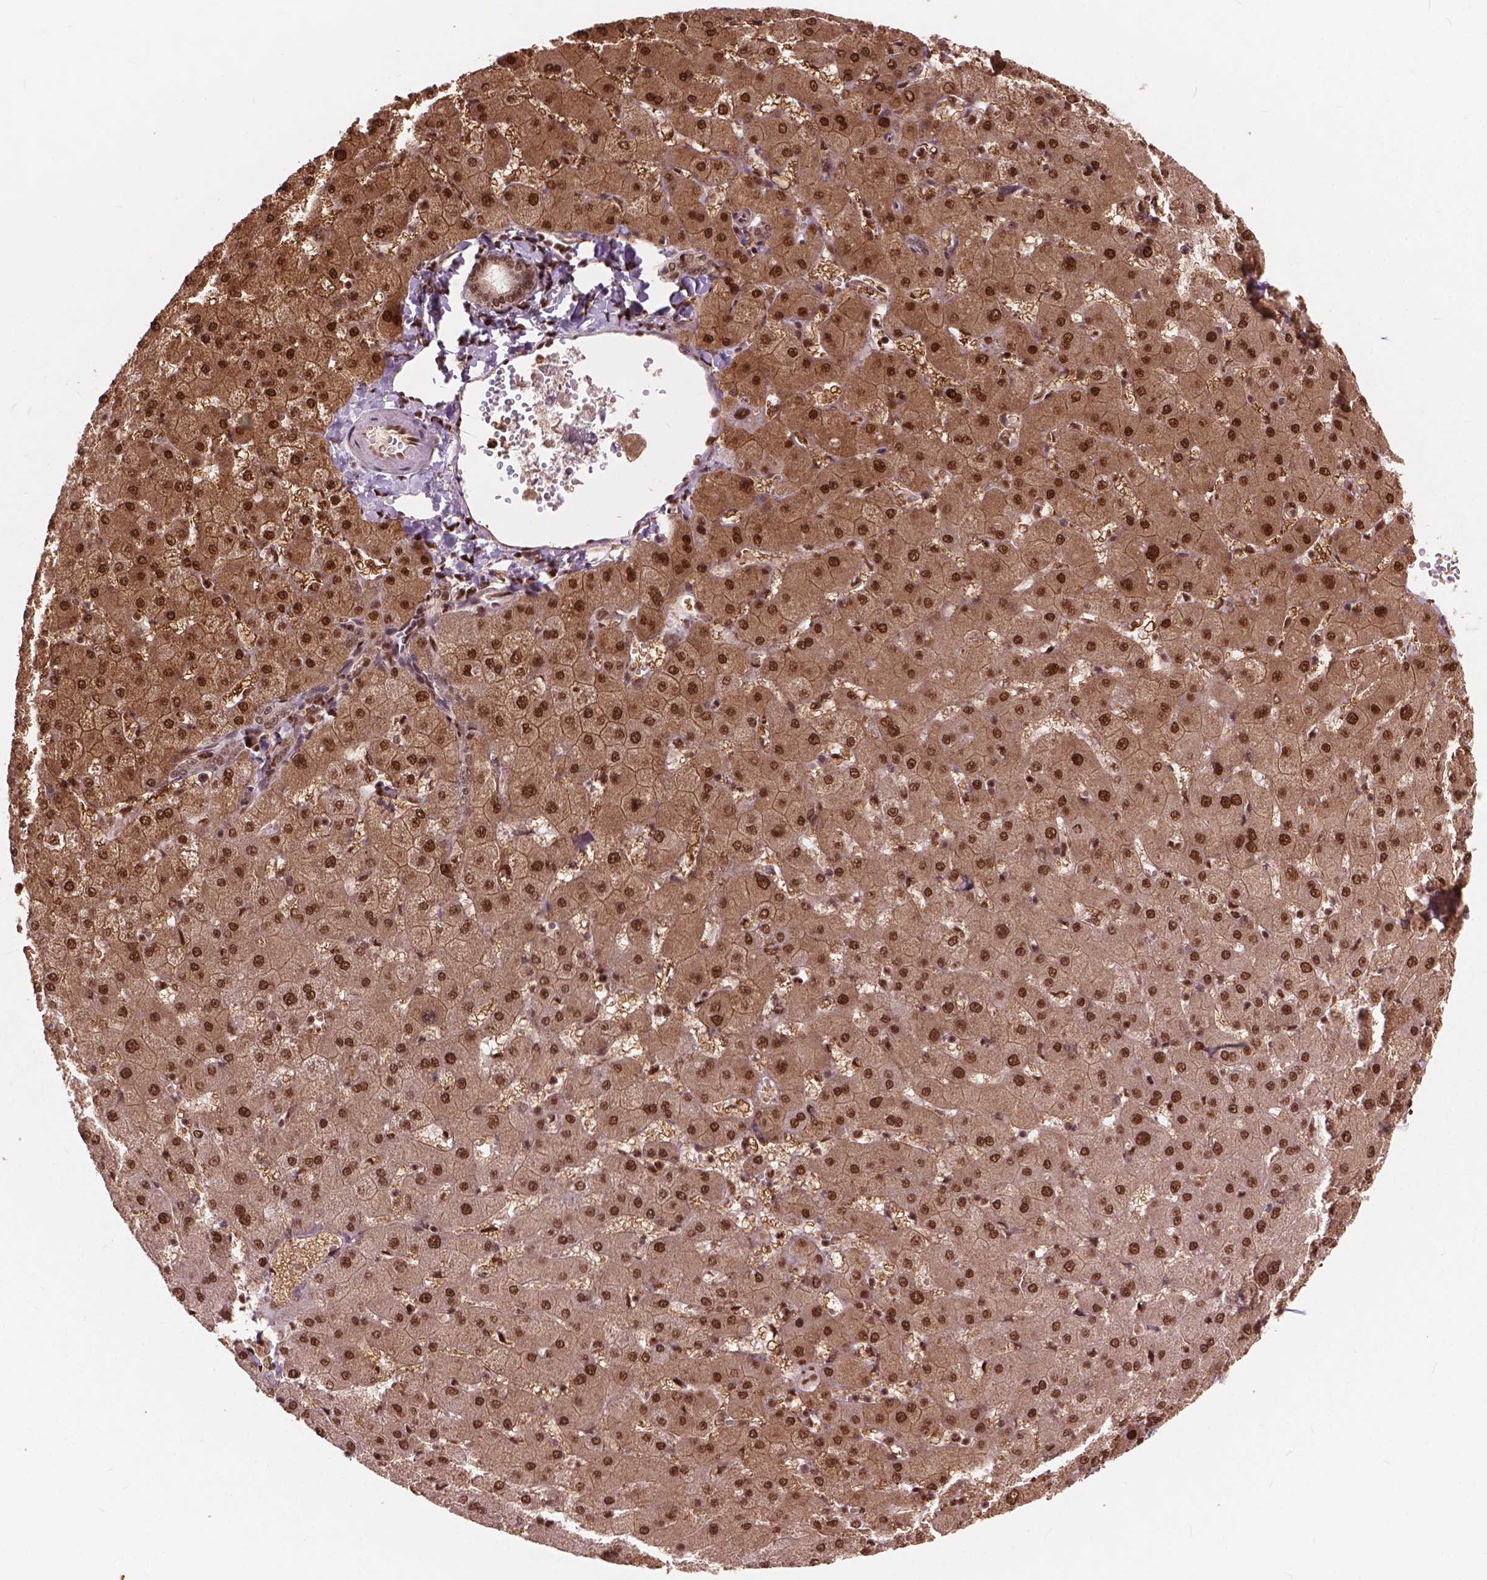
{"staining": {"intensity": "weak", "quantity": ">75%", "location": "nuclear"}, "tissue": "liver", "cell_type": "Cholangiocytes", "image_type": "normal", "snomed": [{"axis": "morphology", "description": "Normal tissue, NOS"}, {"axis": "topography", "description": "Liver"}], "caption": "Immunohistochemistry (IHC) micrograph of normal liver: liver stained using IHC exhibits low levels of weak protein expression localized specifically in the nuclear of cholangiocytes, appearing as a nuclear brown color.", "gene": "ANP32A", "patient": {"sex": "female", "age": 63}}